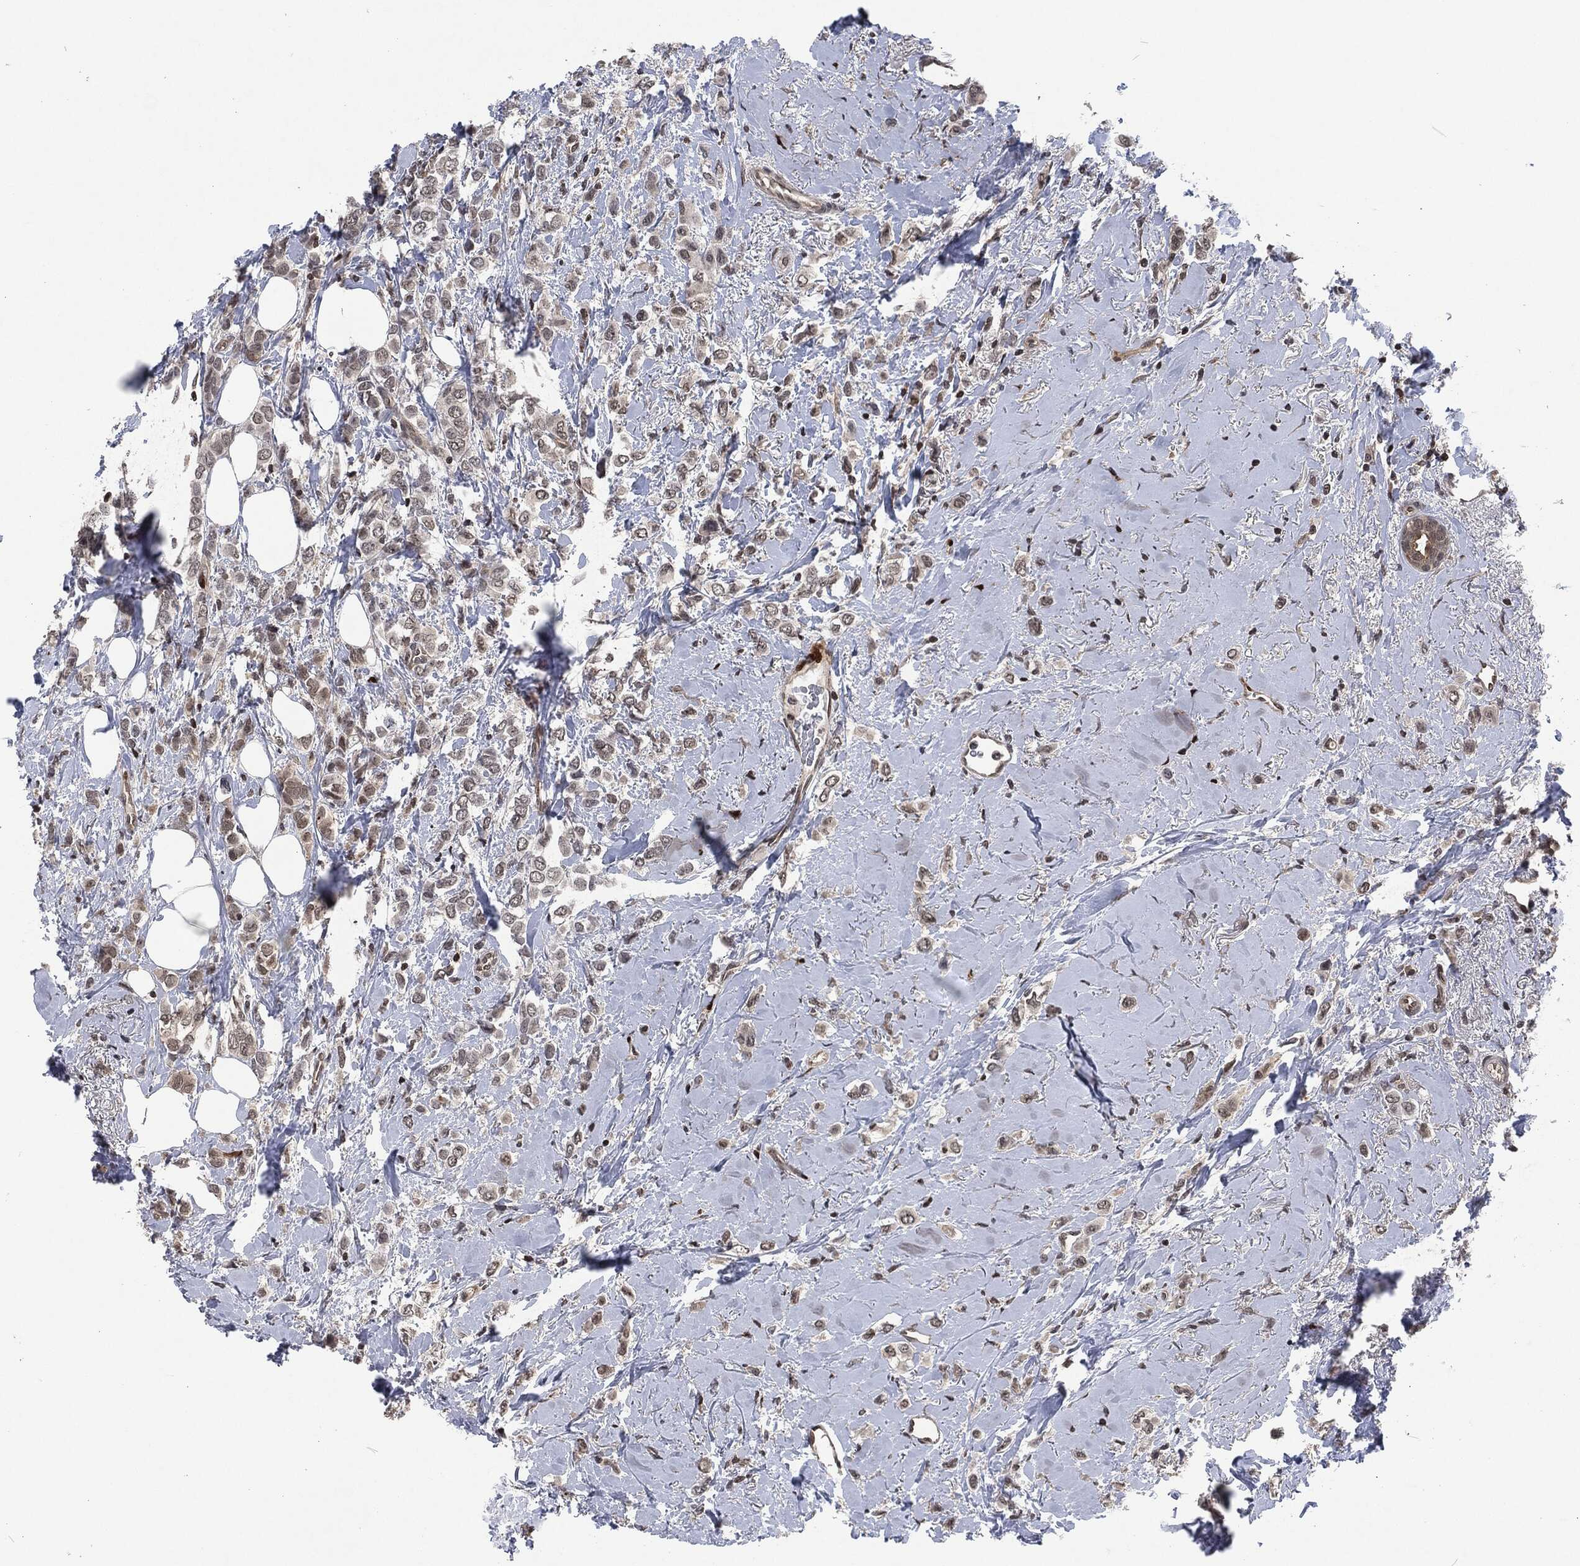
{"staining": {"intensity": "moderate", "quantity": "<25%", "location": "nuclear"}, "tissue": "breast cancer", "cell_type": "Tumor cells", "image_type": "cancer", "snomed": [{"axis": "morphology", "description": "Lobular carcinoma"}, {"axis": "topography", "description": "Breast"}], "caption": "An immunohistochemistry (IHC) histopathology image of tumor tissue is shown. Protein staining in brown labels moderate nuclear positivity in breast cancer (lobular carcinoma) within tumor cells. Nuclei are stained in blue.", "gene": "EGFR", "patient": {"sex": "female", "age": 66}}